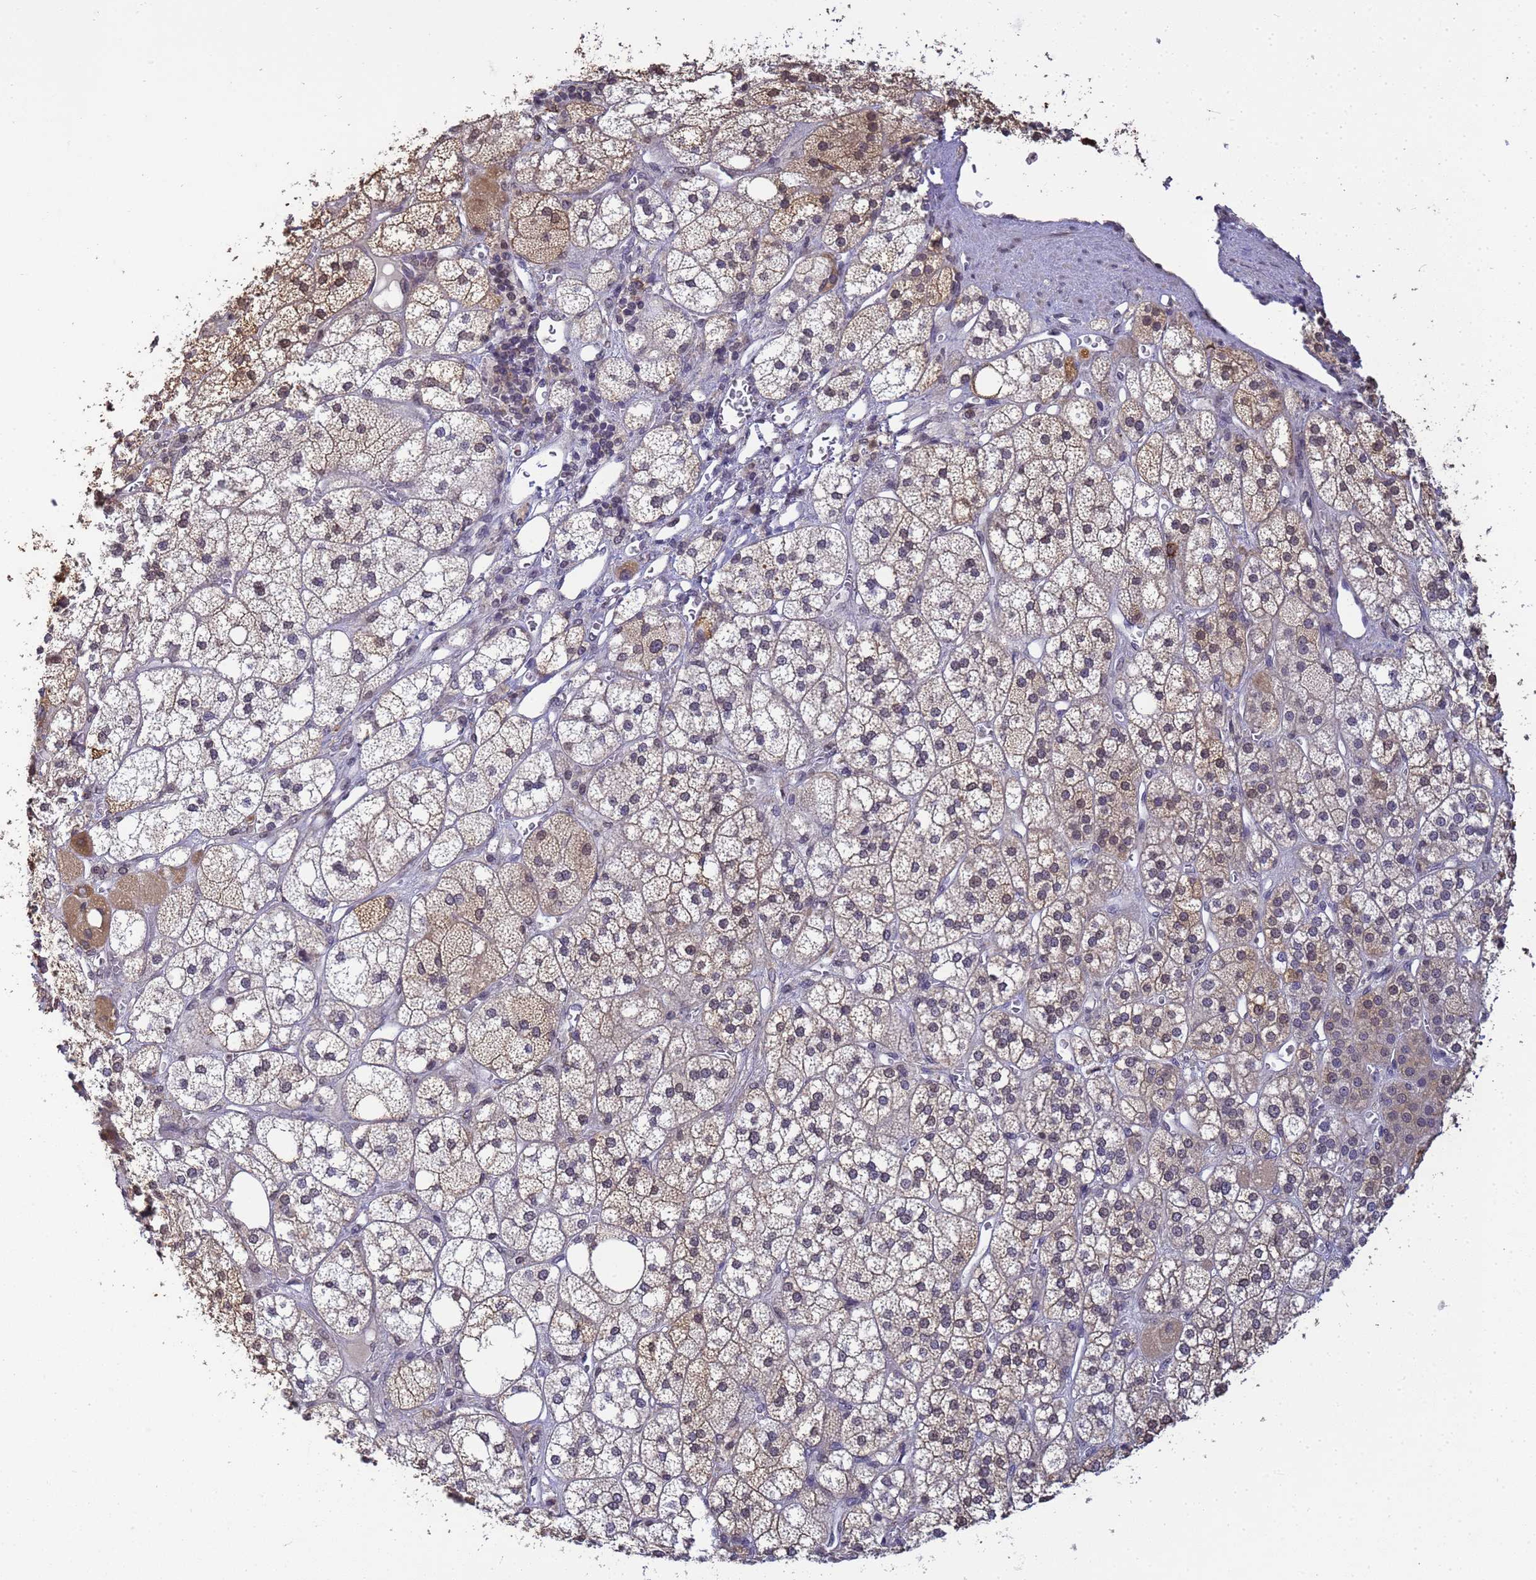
{"staining": {"intensity": "moderate", "quantity": "25%-75%", "location": "cytoplasmic/membranous"}, "tissue": "adrenal gland", "cell_type": "Glandular cells", "image_type": "normal", "snomed": [{"axis": "morphology", "description": "Normal tissue, NOS"}, {"axis": "topography", "description": "Adrenal gland"}], "caption": "Immunohistochemical staining of unremarkable adrenal gland exhibits moderate cytoplasmic/membranous protein staining in approximately 25%-75% of glandular cells.", "gene": "MYL7", "patient": {"sex": "male", "age": 61}}